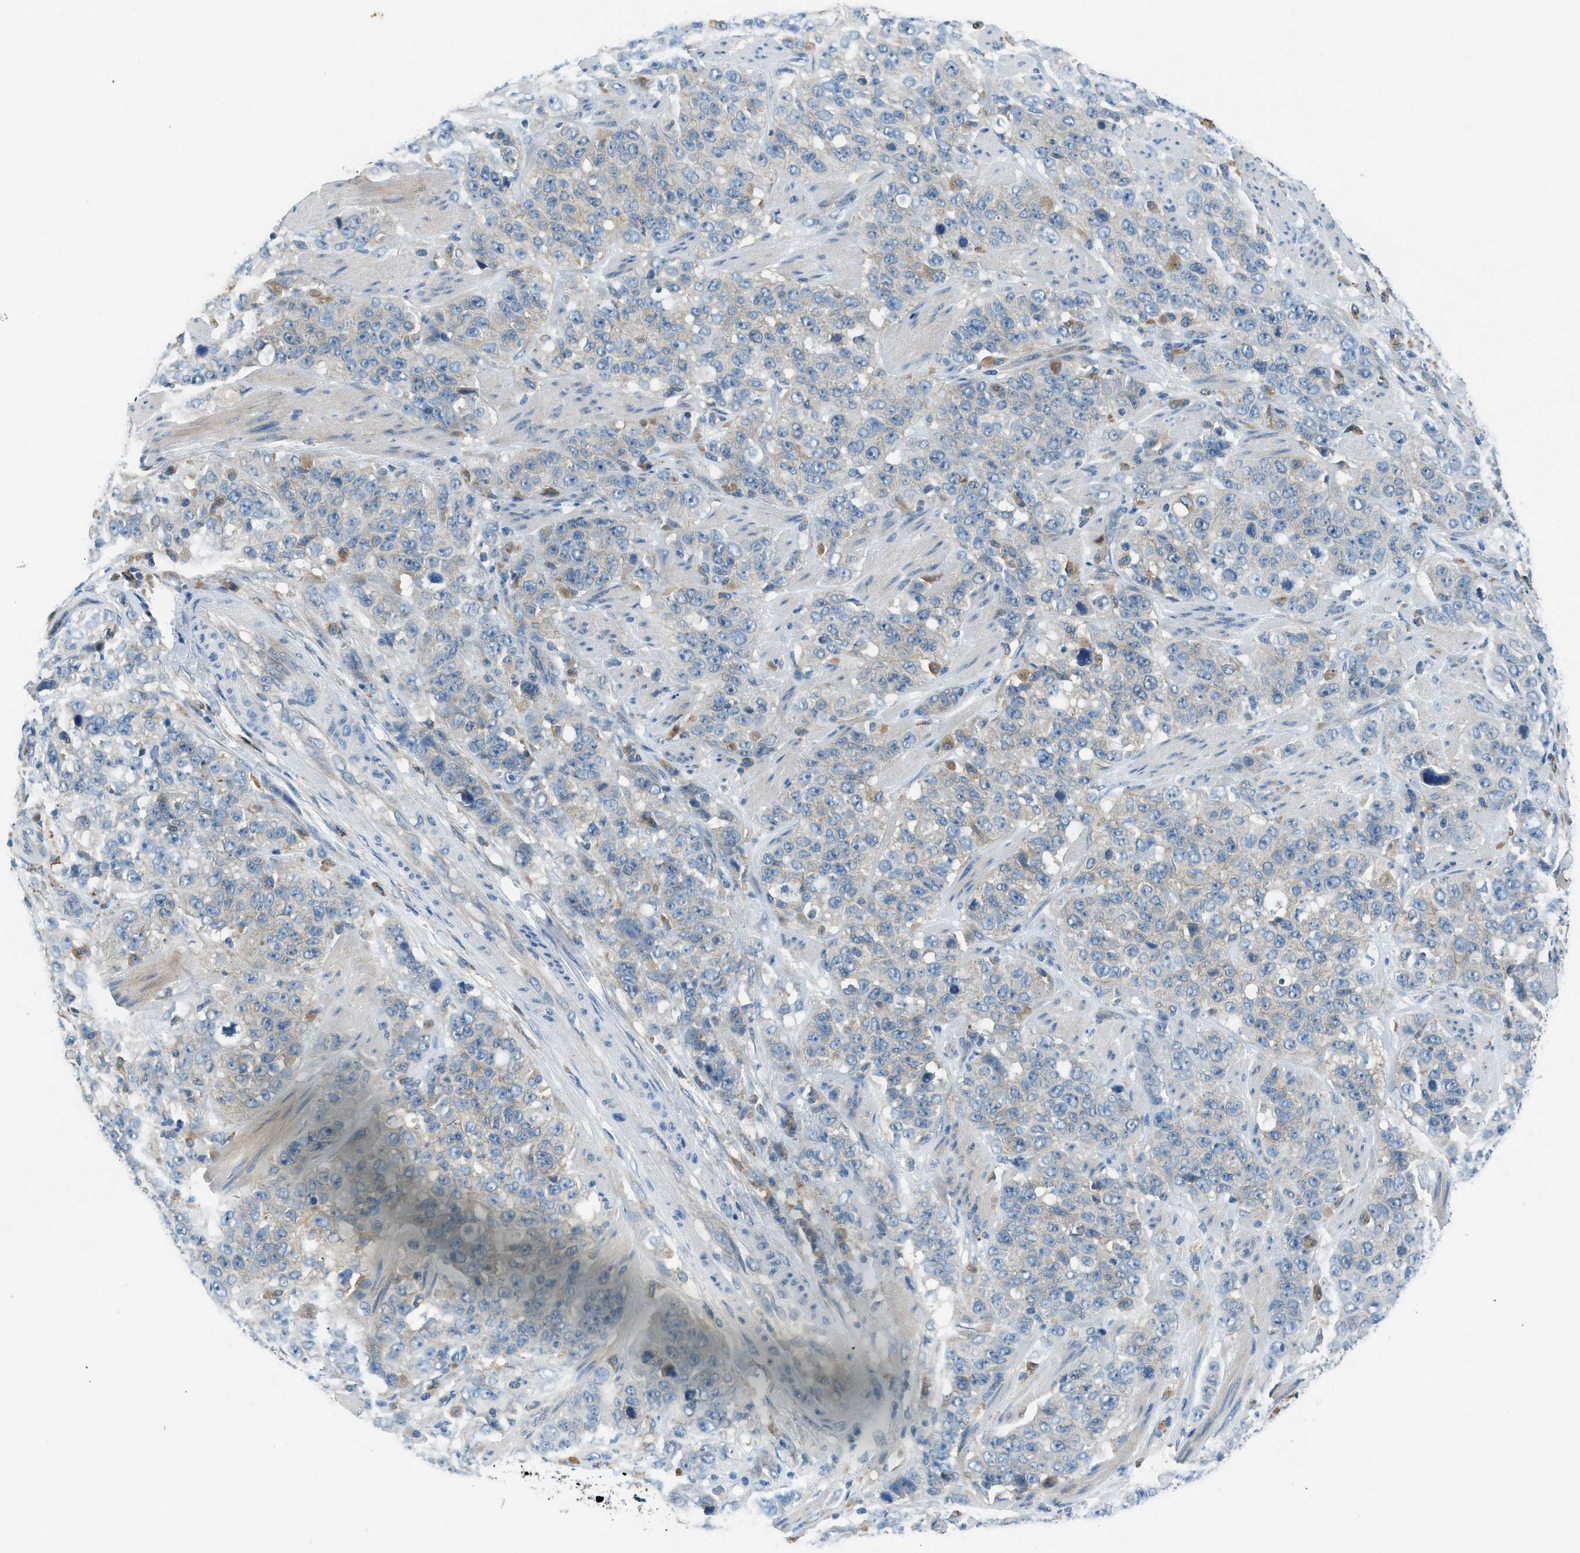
{"staining": {"intensity": "negative", "quantity": "none", "location": "none"}, "tissue": "stomach cancer", "cell_type": "Tumor cells", "image_type": "cancer", "snomed": [{"axis": "morphology", "description": "Adenocarcinoma, NOS"}, {"axis": "topography", "description": "Stomach"}], "caption": "Immunohistochemistry (IHC) image of neoplastic tissue: human adenocarcinoma (stomach) stained with DAB (3,3'-diaminobenzidine) shows no significant protein staining in tumor cells.", "gene": "BMP1", "patient": {"sex": "male", "age": 48}}